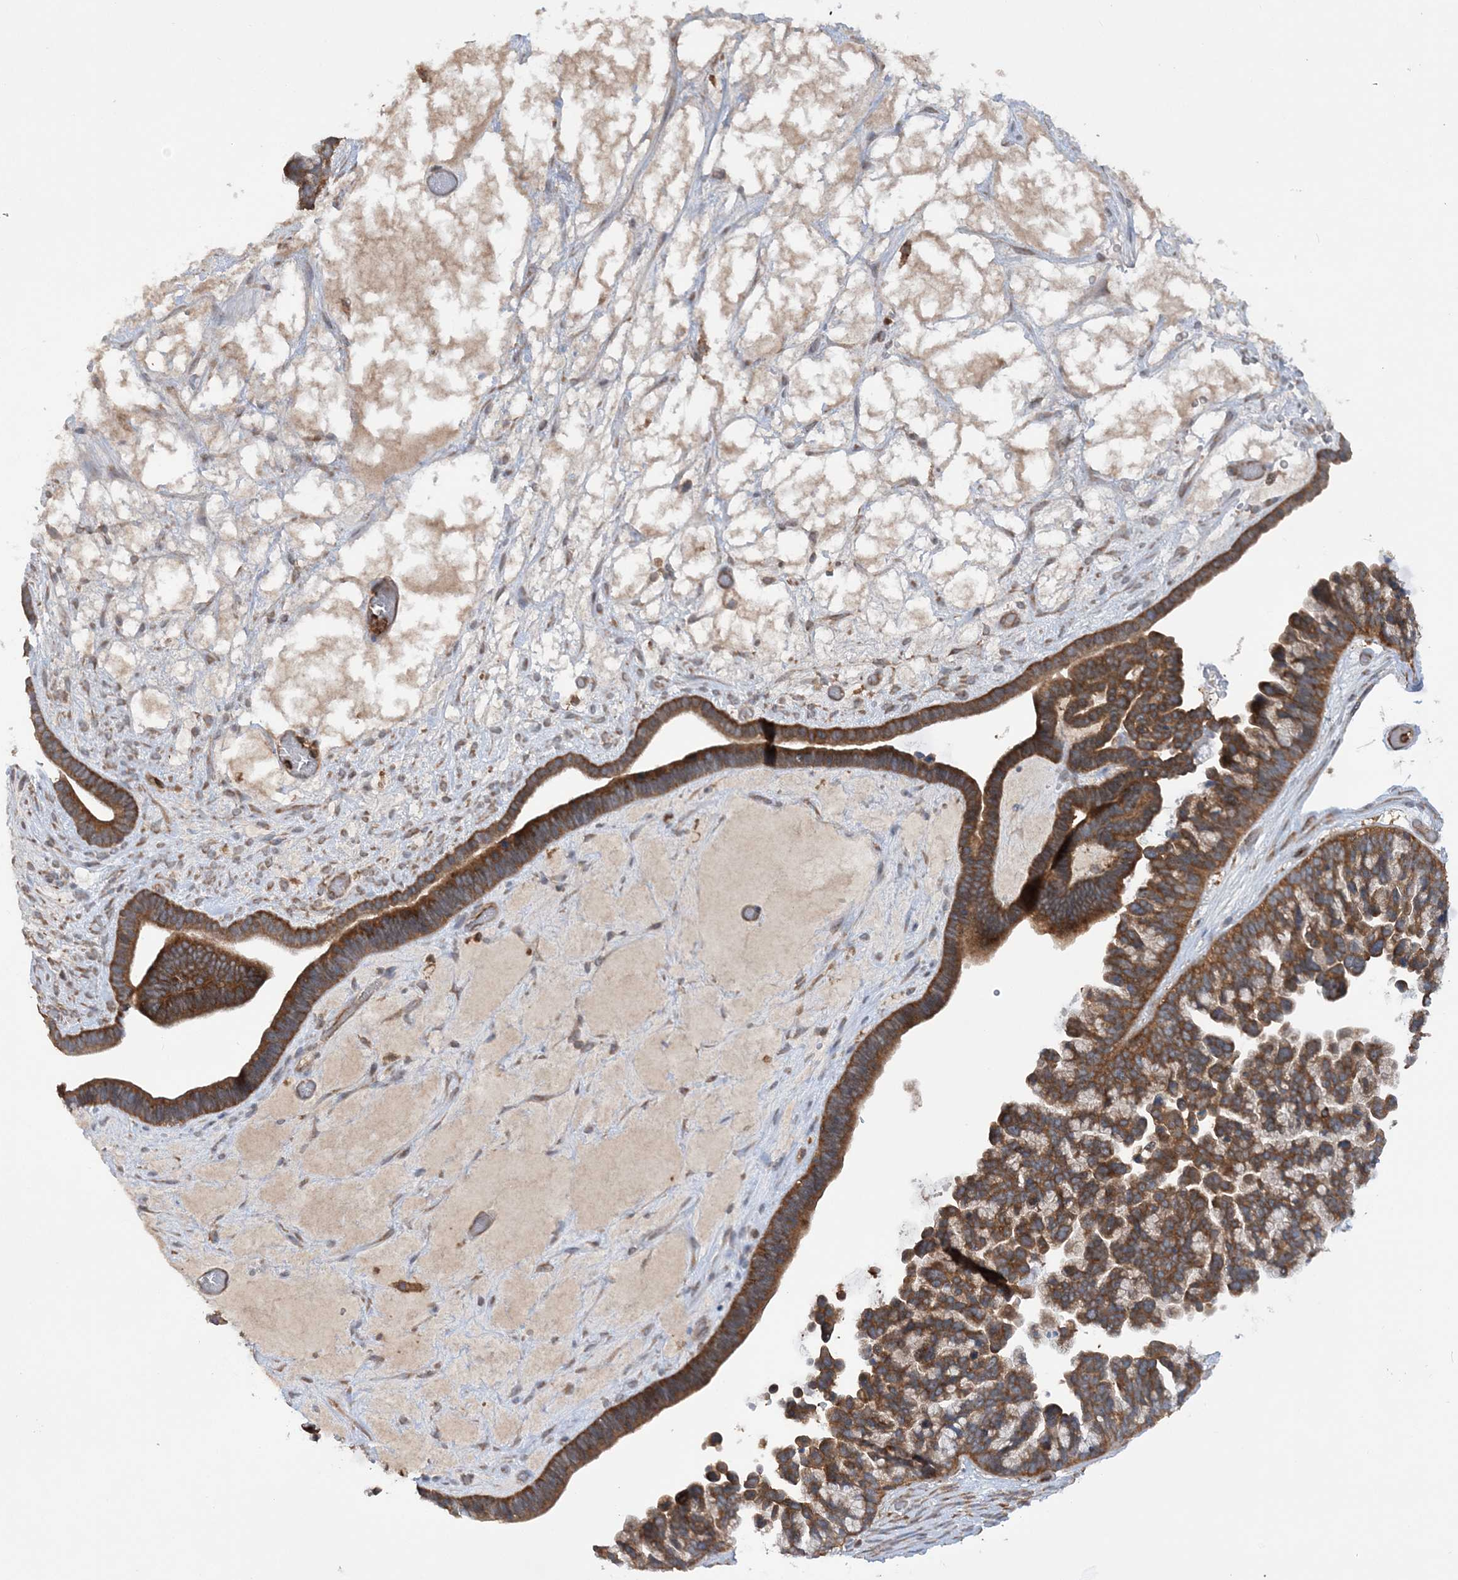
{"staining": {"intensity": "moderate", "quantity": ">75%", "location": "cytoplasmic/membranous"}, "tissue": "ovarian cancer", "cell_type": "Tumor cells", "image_type": "cancer", "snomed": [{"axis": "morphology", "description": "Cystadenocarcinoma, serous, NOS"}, {"axis": "topography", "description": "Ovary"}], "caption": "Serous cystadenocarcinoma (ovarian) tissue shows moderate cytoplasmic/membranous staining in approximately >75% of tumor cells", "gene": "ACAP2", "patient": {"sex": "female", "age": 56}}